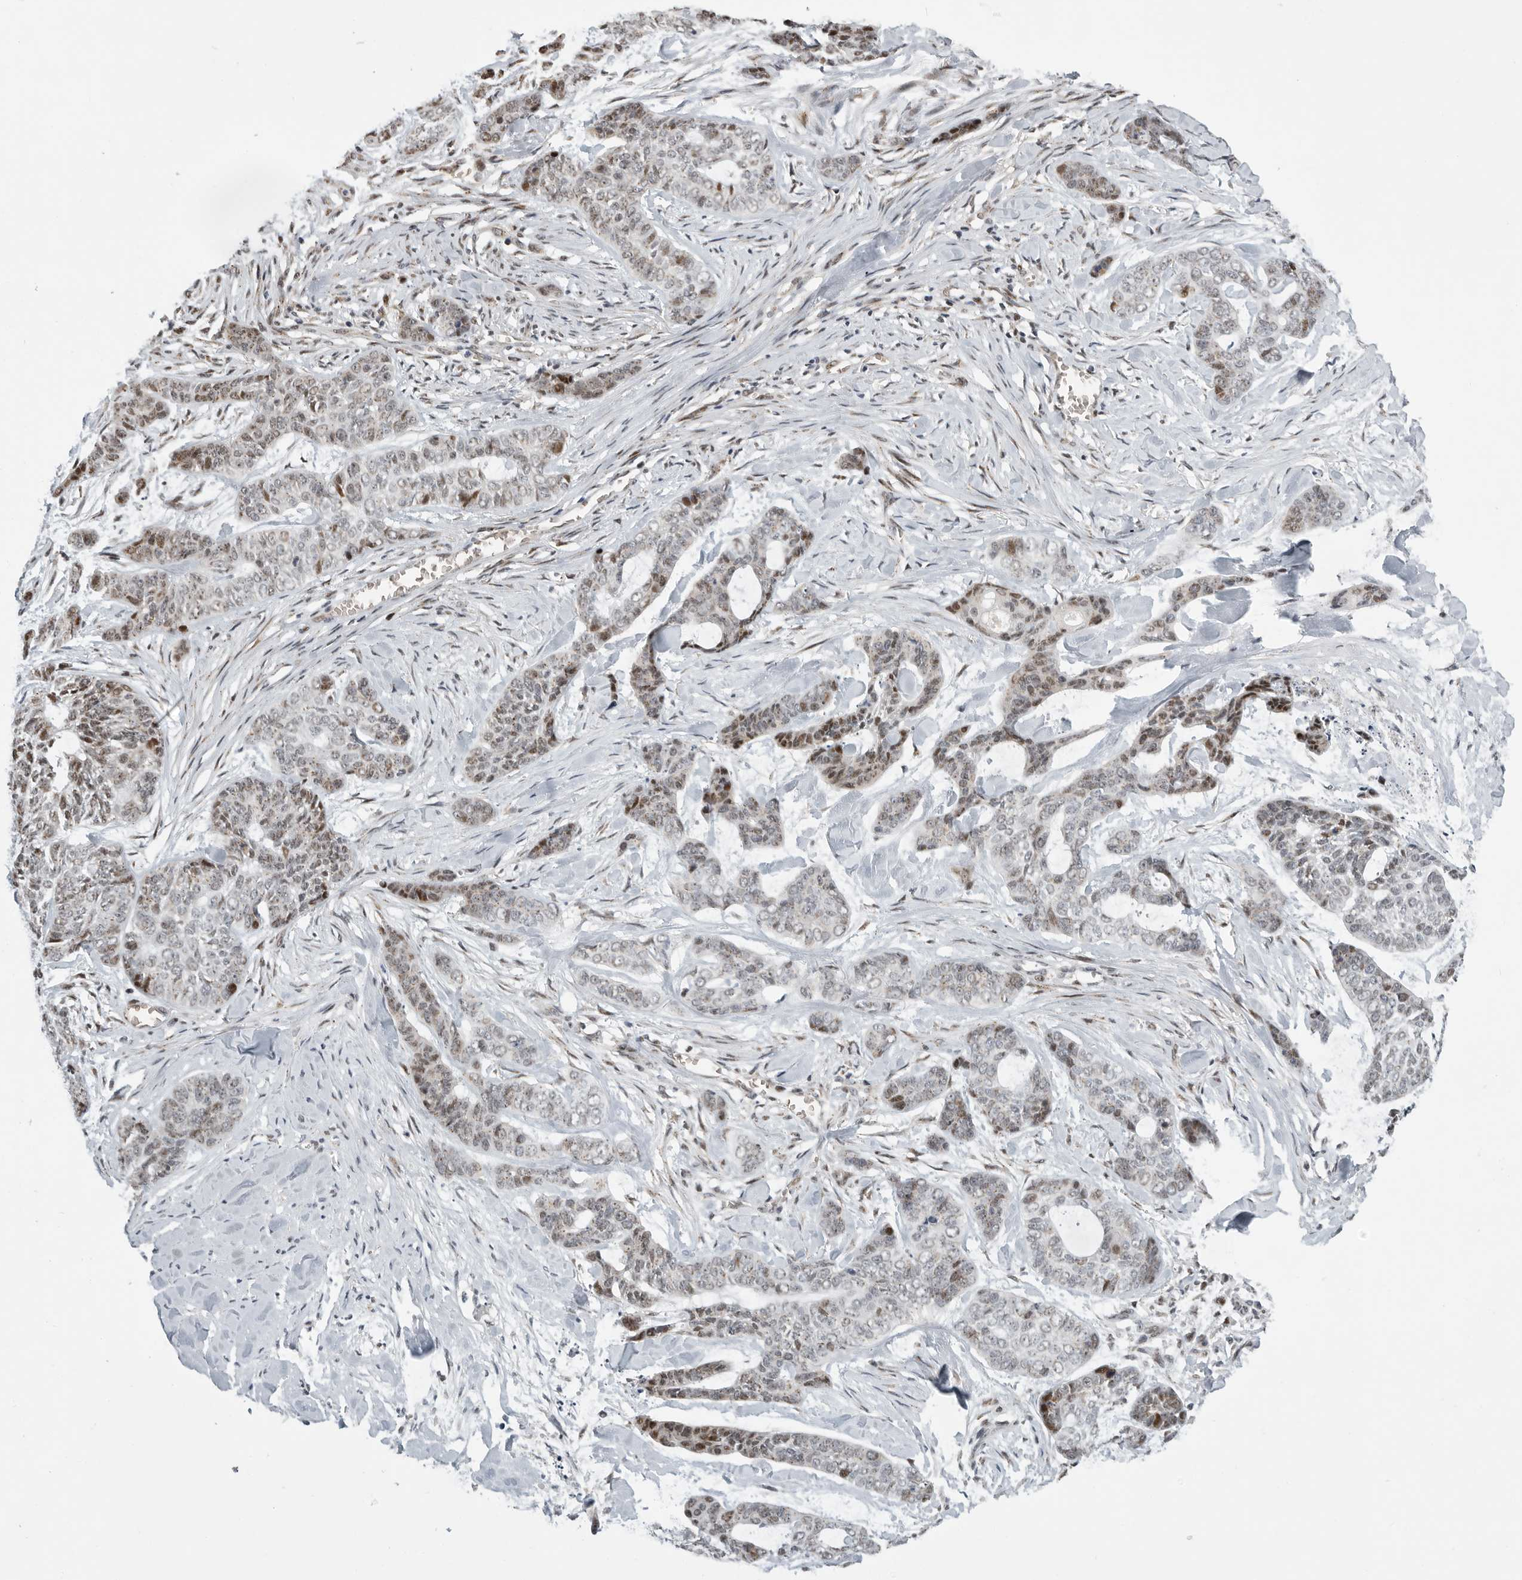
{"staining": {"intensity": "moderate", "quantity": "25%-75%", "location": "nuclear"}, "tissue": "skin cancer", "cell_type": "Tumor cells", "image_type": "cancer", "snomed": [{"axis": "morphology", "description": "Basal cell carcinoma"}, {"axis": "topography", "description": "Skin"}], "caption": "Brown immunohistochemical staining in skin cancer (basal cell carcinoma) displays moderate nuclear positivity in approximately 25%-75% of tumor cells.", "gene": "PCMTD1", "patient": {"sex": "female", "age": 64}}